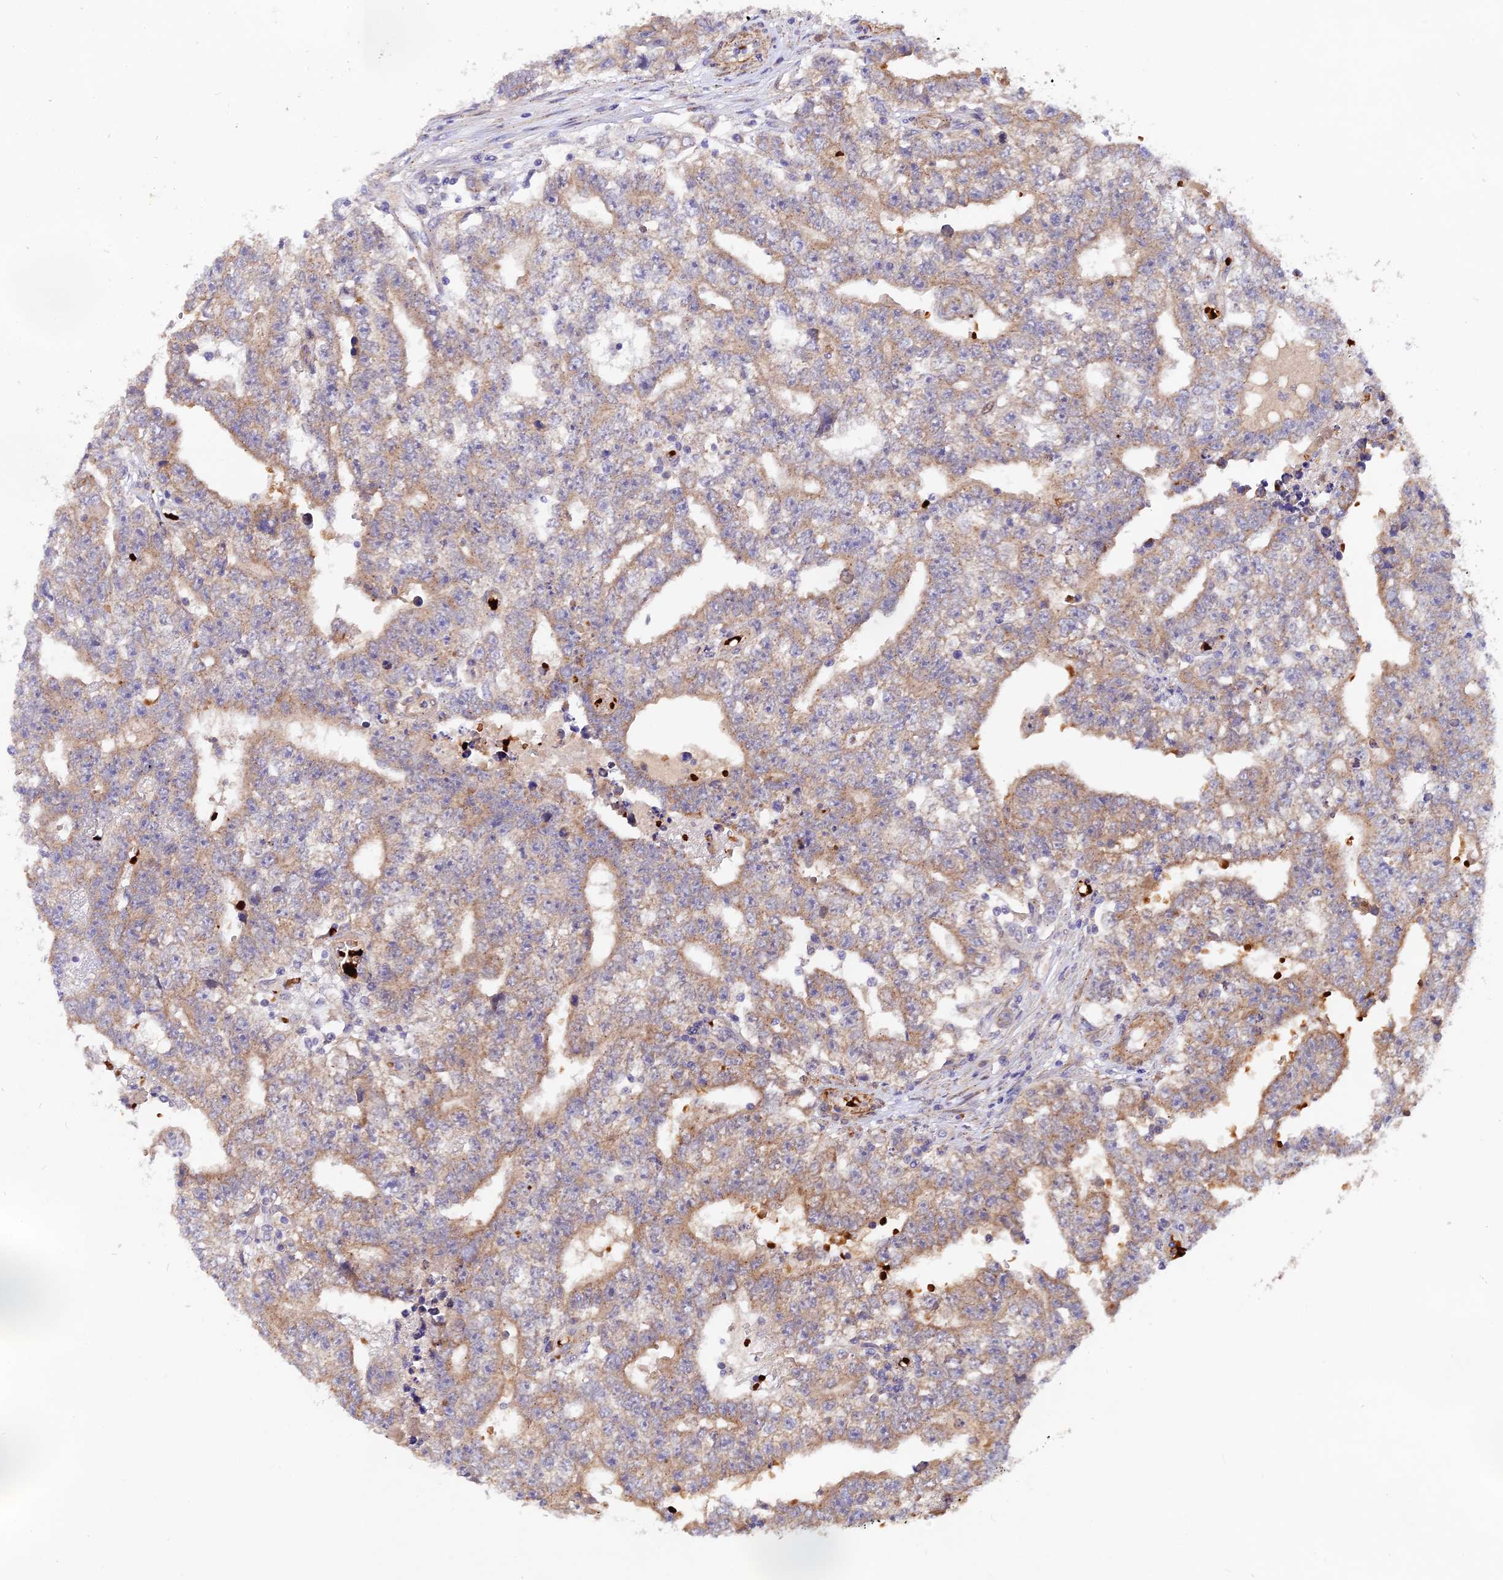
{"staining": {"intensity": "weak", "quantity": "<25%", "location": "cytoplasmic/membranous"}, "tissue": "testis cancer", "cell_type": "Tumor cells", "image_type": "cancer", "snomed": [{"axis": "morphology", "description": "Carcinoma, Embryonal, NOS"}, {"axis": "topography", "description": "Testis"}], "caption": "DAB immunohistochemical staining of human embryonal carcinoma (testis) reveals no significant expression in tumor cells.", "gene": "WDFY4", "patient": {"sex": "male", "age": 25}}